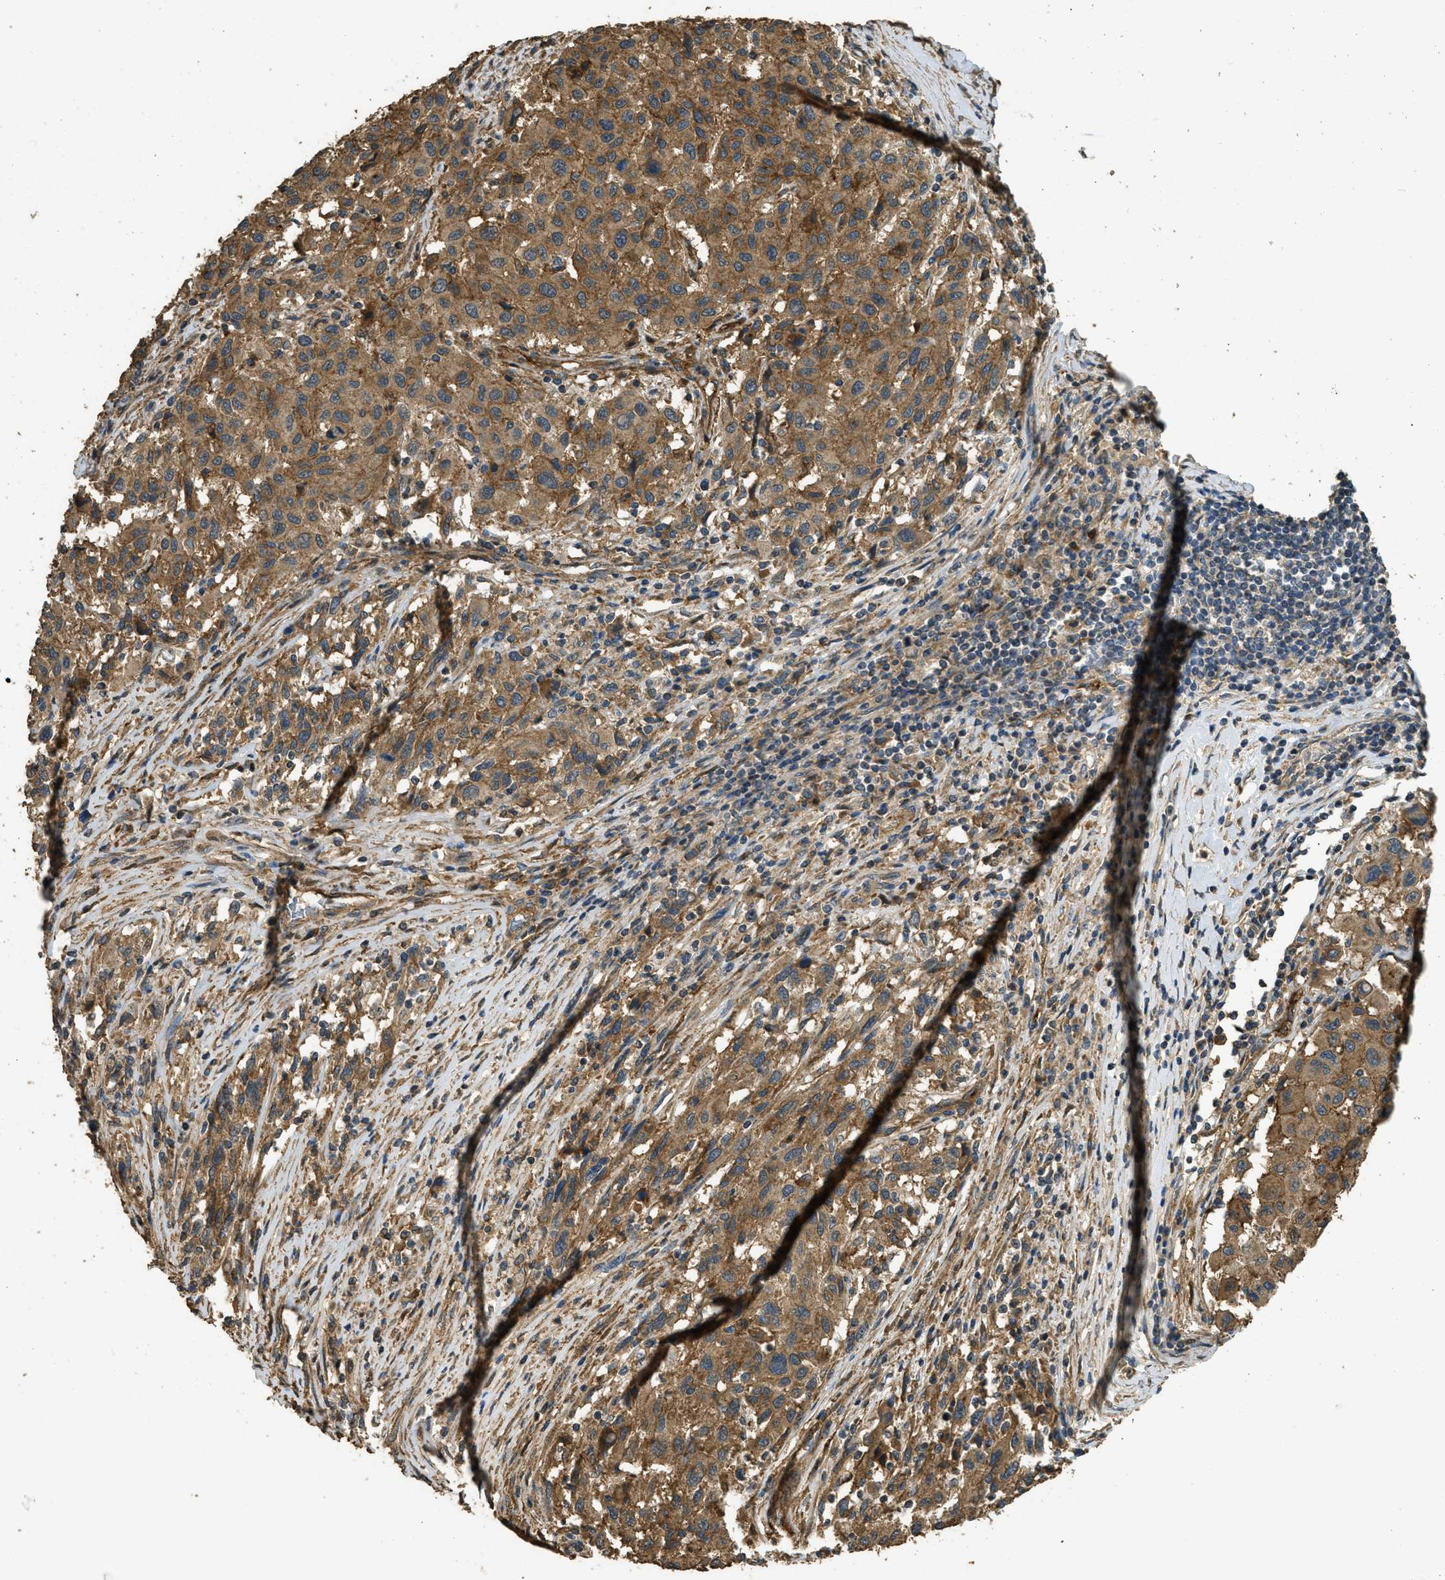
{"staining": {"intensity": "moderate", "quantity": ">75%", "location": "cytoplasmic/membranous"}, "tissue": "melanoma", "cell_type": "Tumor cells", "image_type": "cancer", "snomed": [{"axis": "morphology", "description": "Malignant melanoma, Metastatic site"}, {"axis": "topography", "description": "Lymph node"}], "caption": "A brown stain labels moderate cytoplasmic/membranous staining of a protein in malignant melanoma (metastatic site) tumor cells.", "gene": "CD276", "patient": {"sex": "male", "age": 61}}